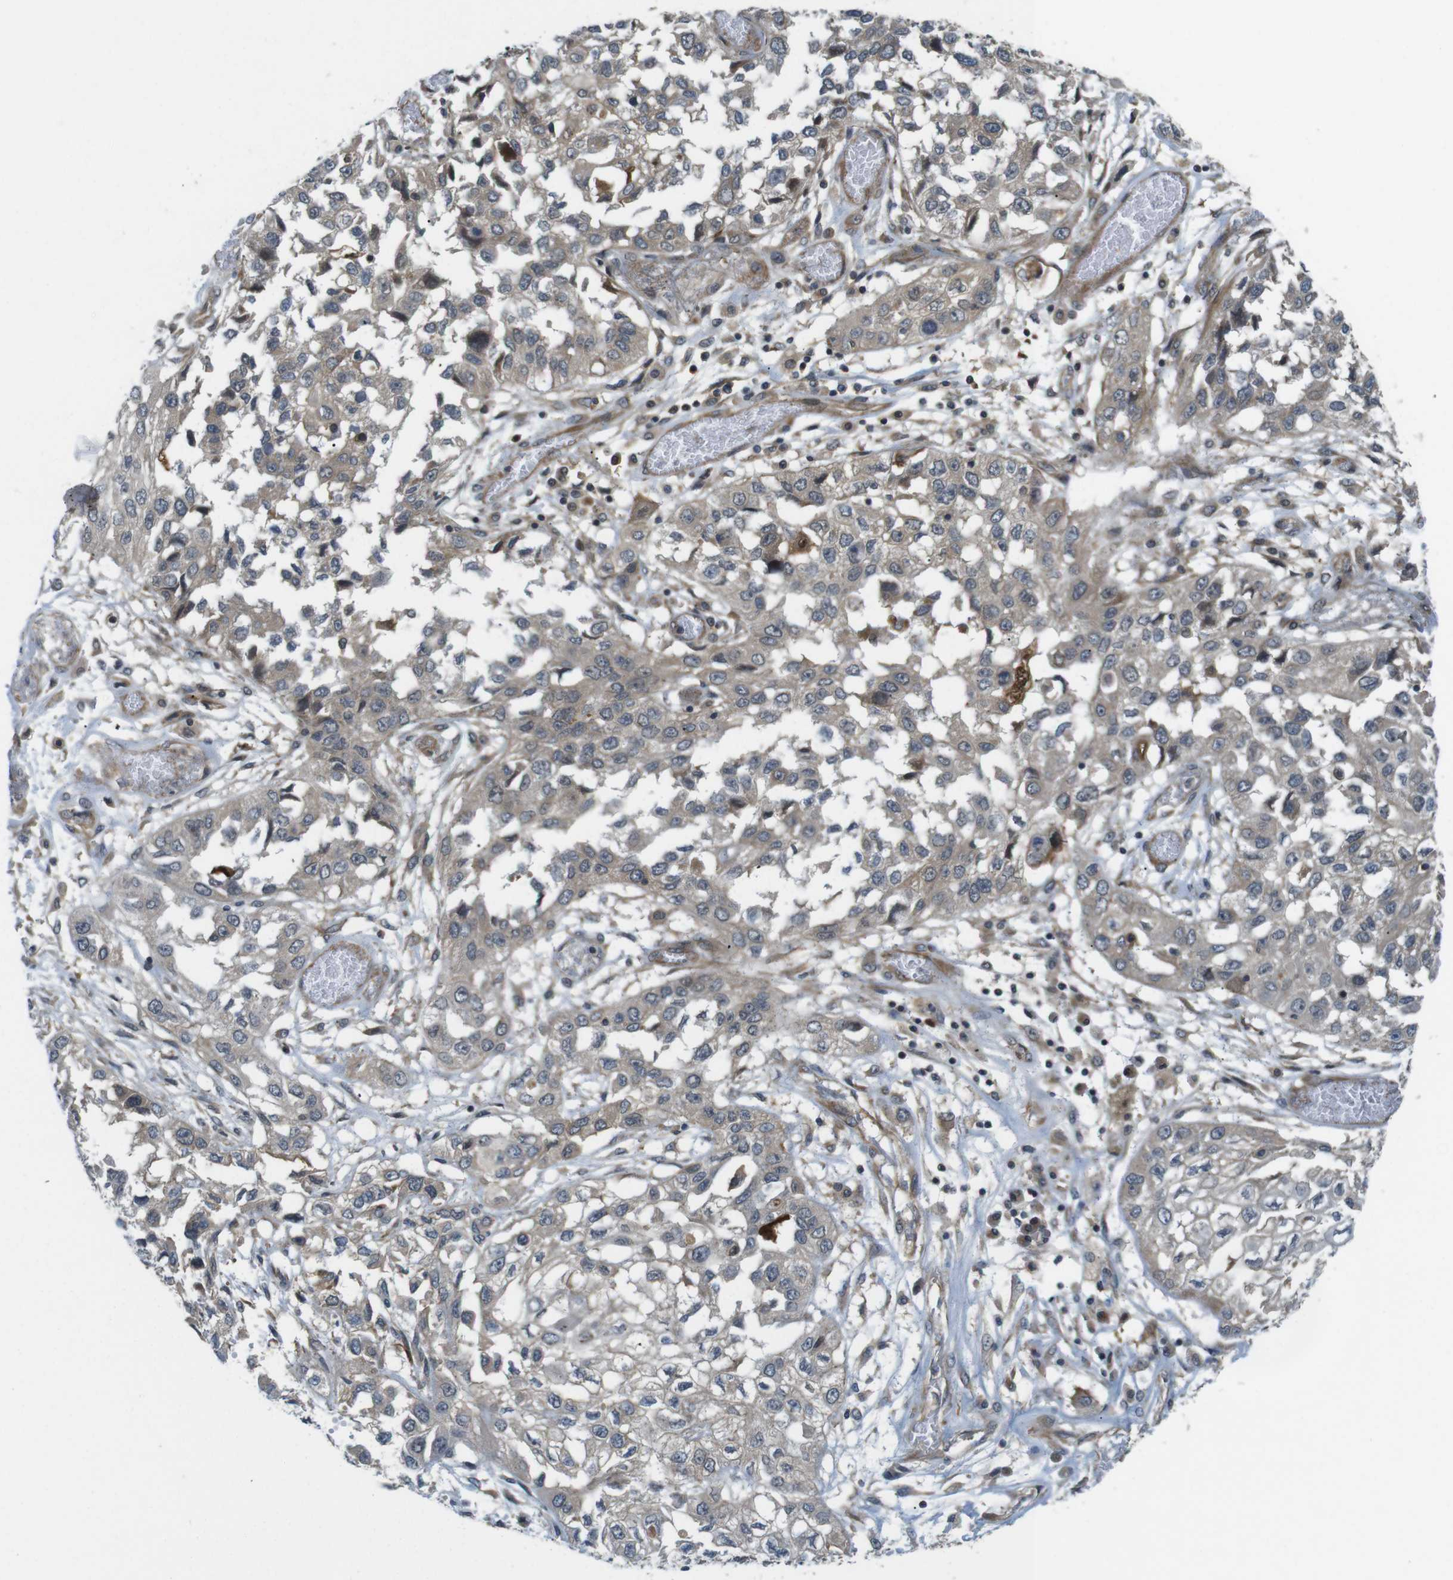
{"staining": {"intensity": "moderate", "quantity": ">75%", "location": "cytoplasmic/membranous"}, "tissue": "lung cancer", "cell_type": "Tumor cells", "image_type": "cancer", "snomed": [{"axis": "morphology", "description": "Squamous cell carcinoma, NOS"}, {"axis": "topography", "description": "Lung"}], "caption": "There is medium levels of moderate cytoplasmic/membranous positivity in tumor cells of lung cancer (squamous cell carcinoma), as demonstrated by immunohistochemical staining (brown color).", "gene": "TSC1", "patient": {"sex": "male", "age": 71}}